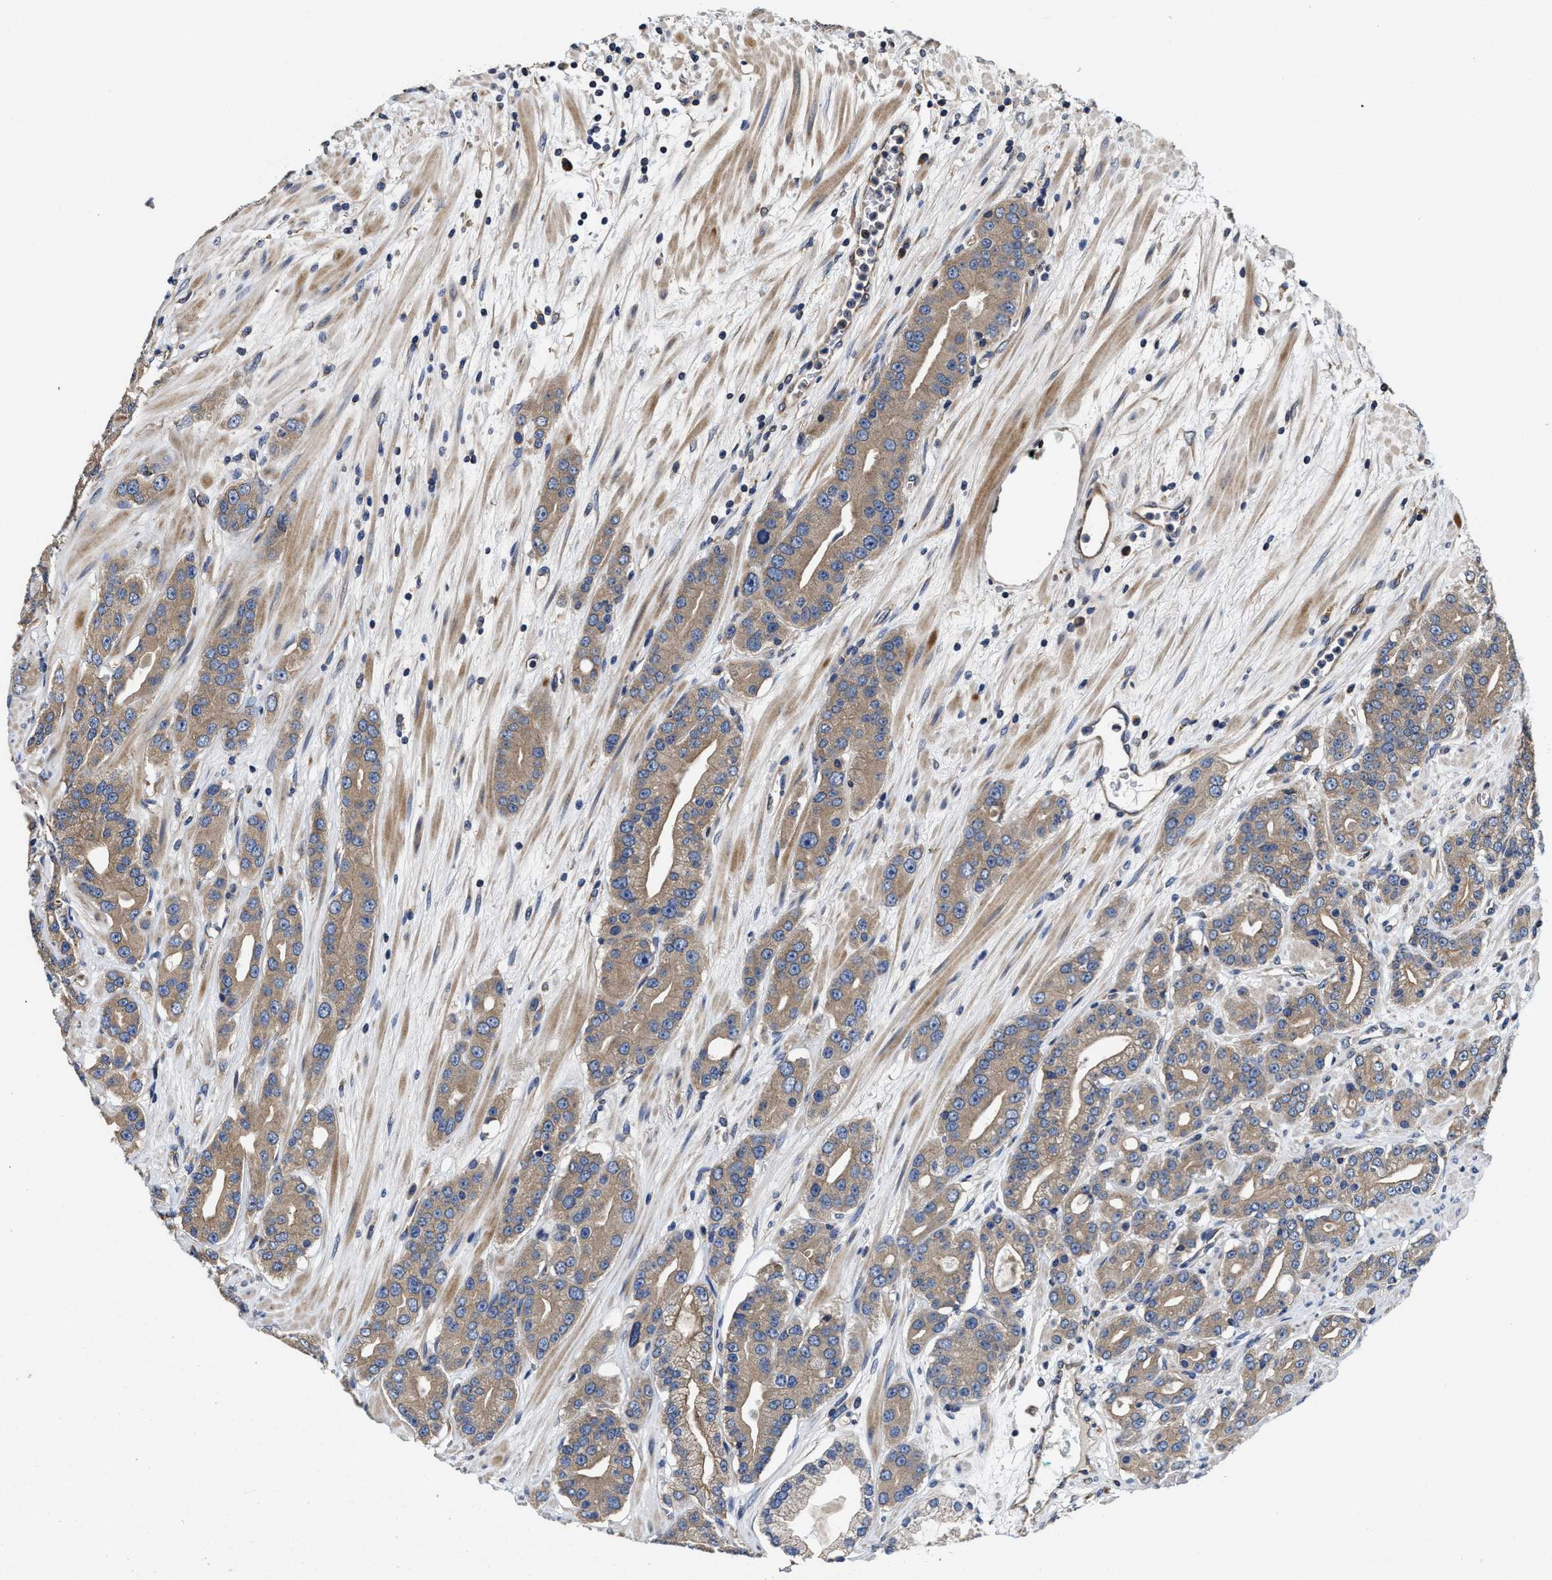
{"staining": {"intensity": "weak", "quantity": ">75%", "location": "cytoplasmic/membranous"}, "tissue": "prostate cancer", "cell_type": "Tumor cells", "image_type": "cancer", "snomed": [{"axis": "morphology", "description": "Adenocarcinoma, High grade"}, {"axis": "topography", "description": "Prostate"}], "caption": "Tumor cells exhibit low levels of weak cytoplasmic/membranous positivity in about >75% of cells in prostate high-grade adenocarcinoma.", "gene": "TRAF6", "patient": {"sex": "male", "age": 71}}